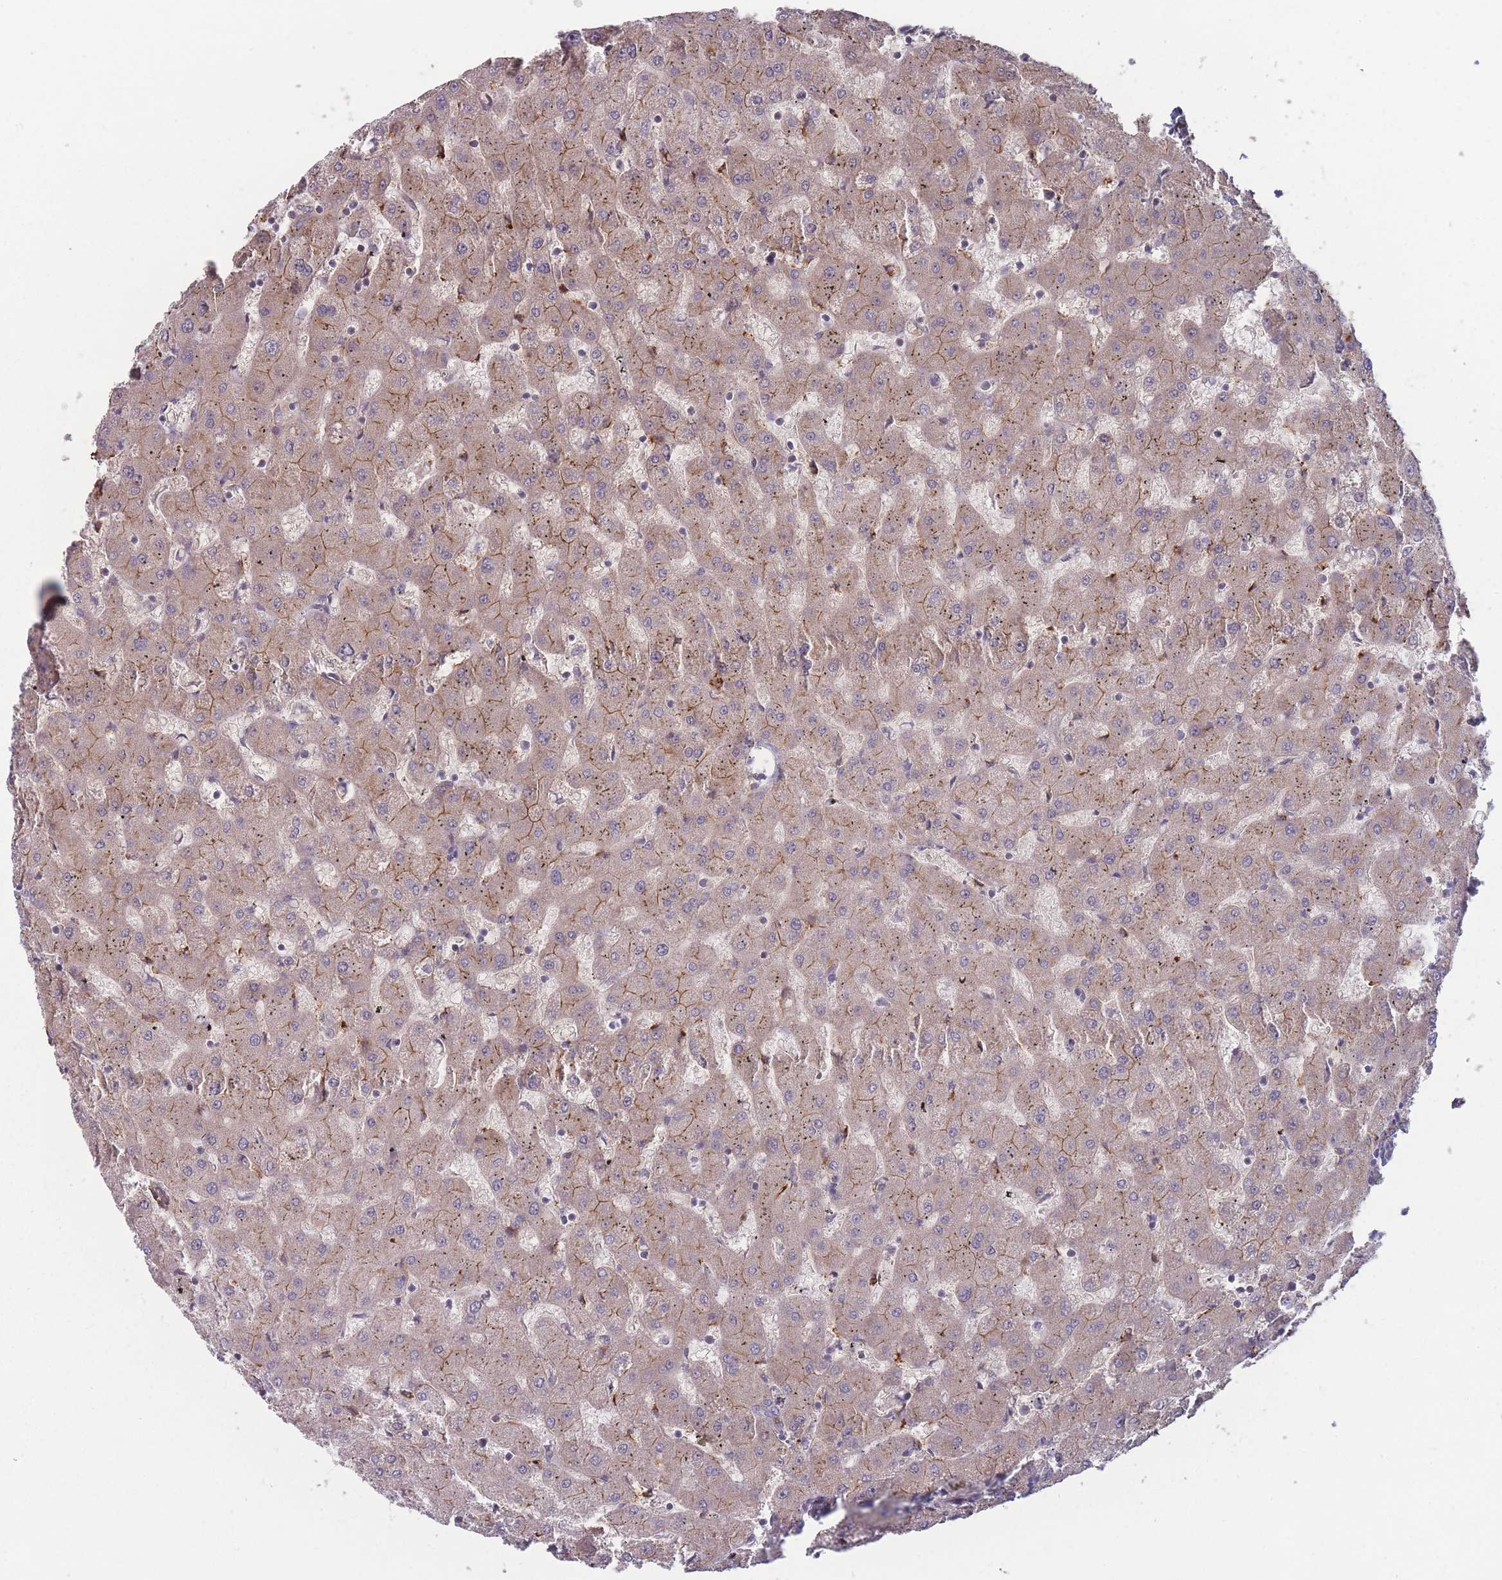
{"staining": {"intensity": "moderate", "quantity": "<25%", "location": "cytoplasmic/membranous"}, "tissue": "liver", "cell_type": "Cholangiocytes", "image_type": "normal", "snomed": [{"axis": "morphology", "description": "Normal tissue, NOS"}, {"axis": "topography", "description": "Liver"}], "caption": "This is an image of immunohistochemistry staining of benign liver, which shows moderate positivity in the cytoplasmic/membranous of cholangiocytes.", "gene": "TMEM232", "patient": {"sex": "female", "age": 63}}